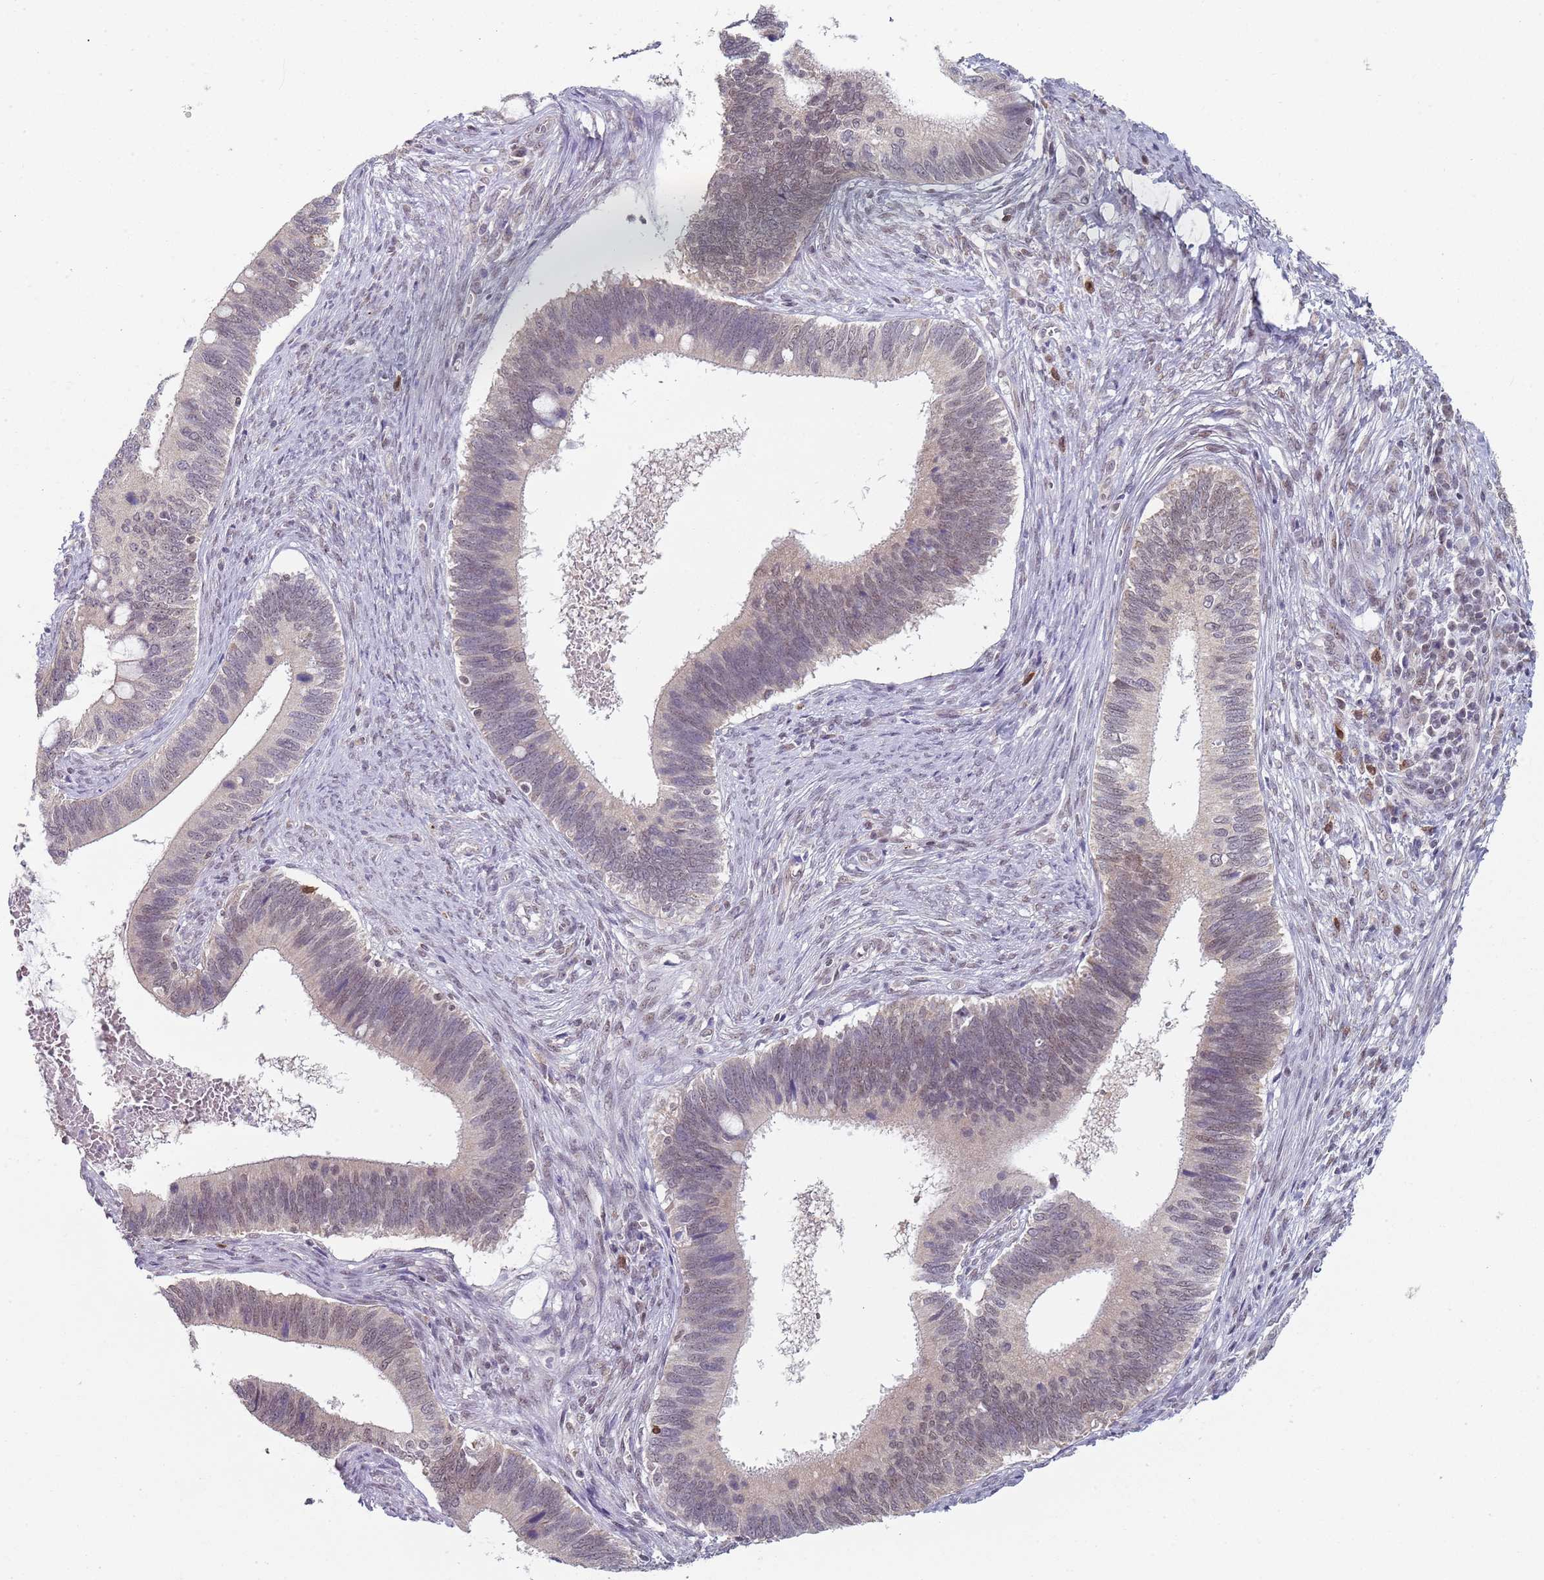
{"staining": {"intensity": "weak", "quantity": "<25%", "location": "nuclear"}, "tissue": "cervical cancer", "cell_type": "Tumor cells", "image_type": "cancer", "snomed": [{"axis": "morphology", "description": "Adenocarcinoma, NOS"}, {"axis": "topography", "description": "Cervix"}], "caption": "The histopathology image exhibits no significant staining in tumor cells of cervical cancer (adenocarcinoma).", "gene": "SMARCAL1", "patient": {"sex": "female", "age": 42}}